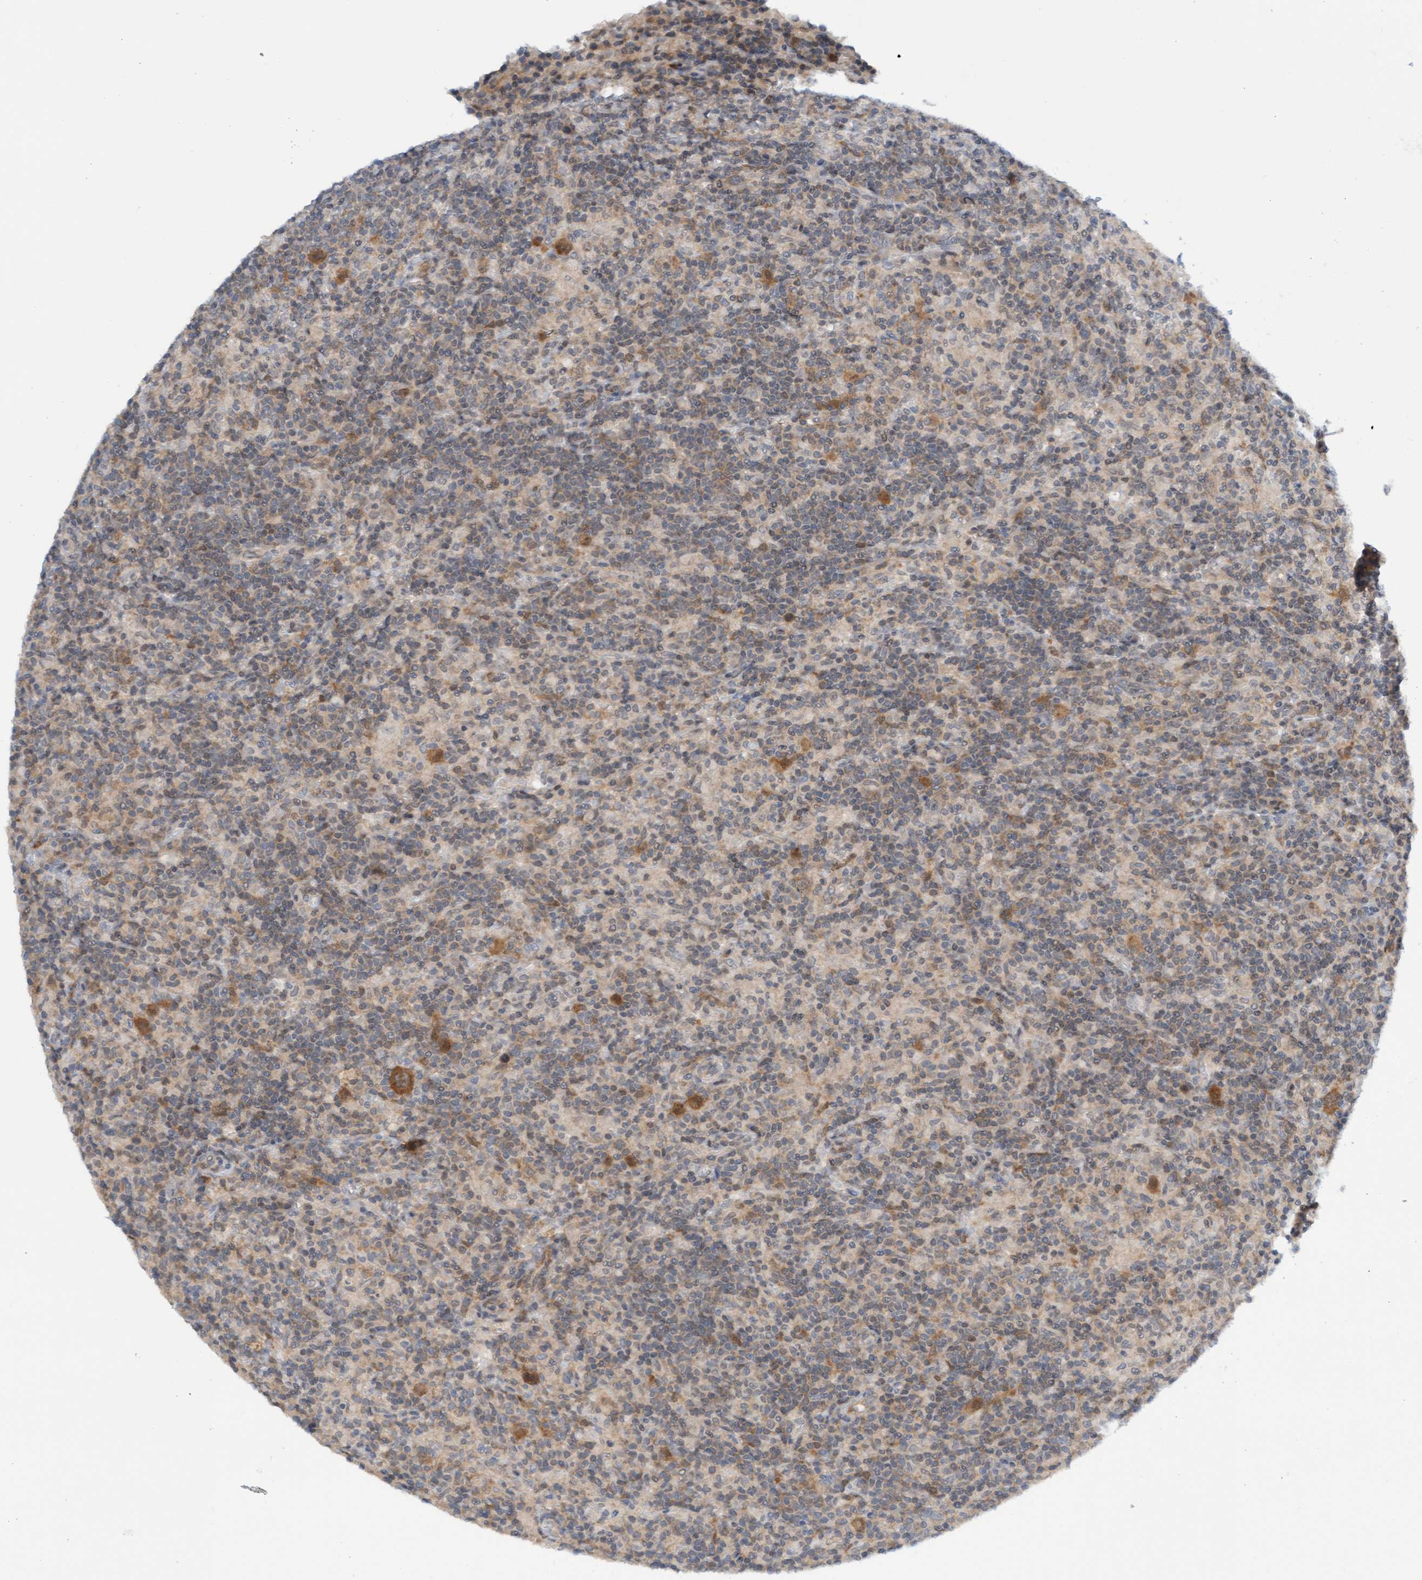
{"staining": {"intensity": "moderate", "quantity": ">75%", "location": "cytoplasmic/membranous"}, "tissue": "lymphoma", "cell_type": "Tumor cells", "image_type": "cancer", "snomed": [{"axis": "morphology", "description": "Hodgkin's disease, NOS"}, {"axis": "topography", "description": "Lymph node"}], "caption": "This photomicrograph reveals immunohistochemistry staining of human Hodgkin's disease, with medium moderate cytoplasmic/membranous expression in approximately >75% of tumor cells.", "gene": "AMZ2", "patient": {"sex": "male", "age": 70}}